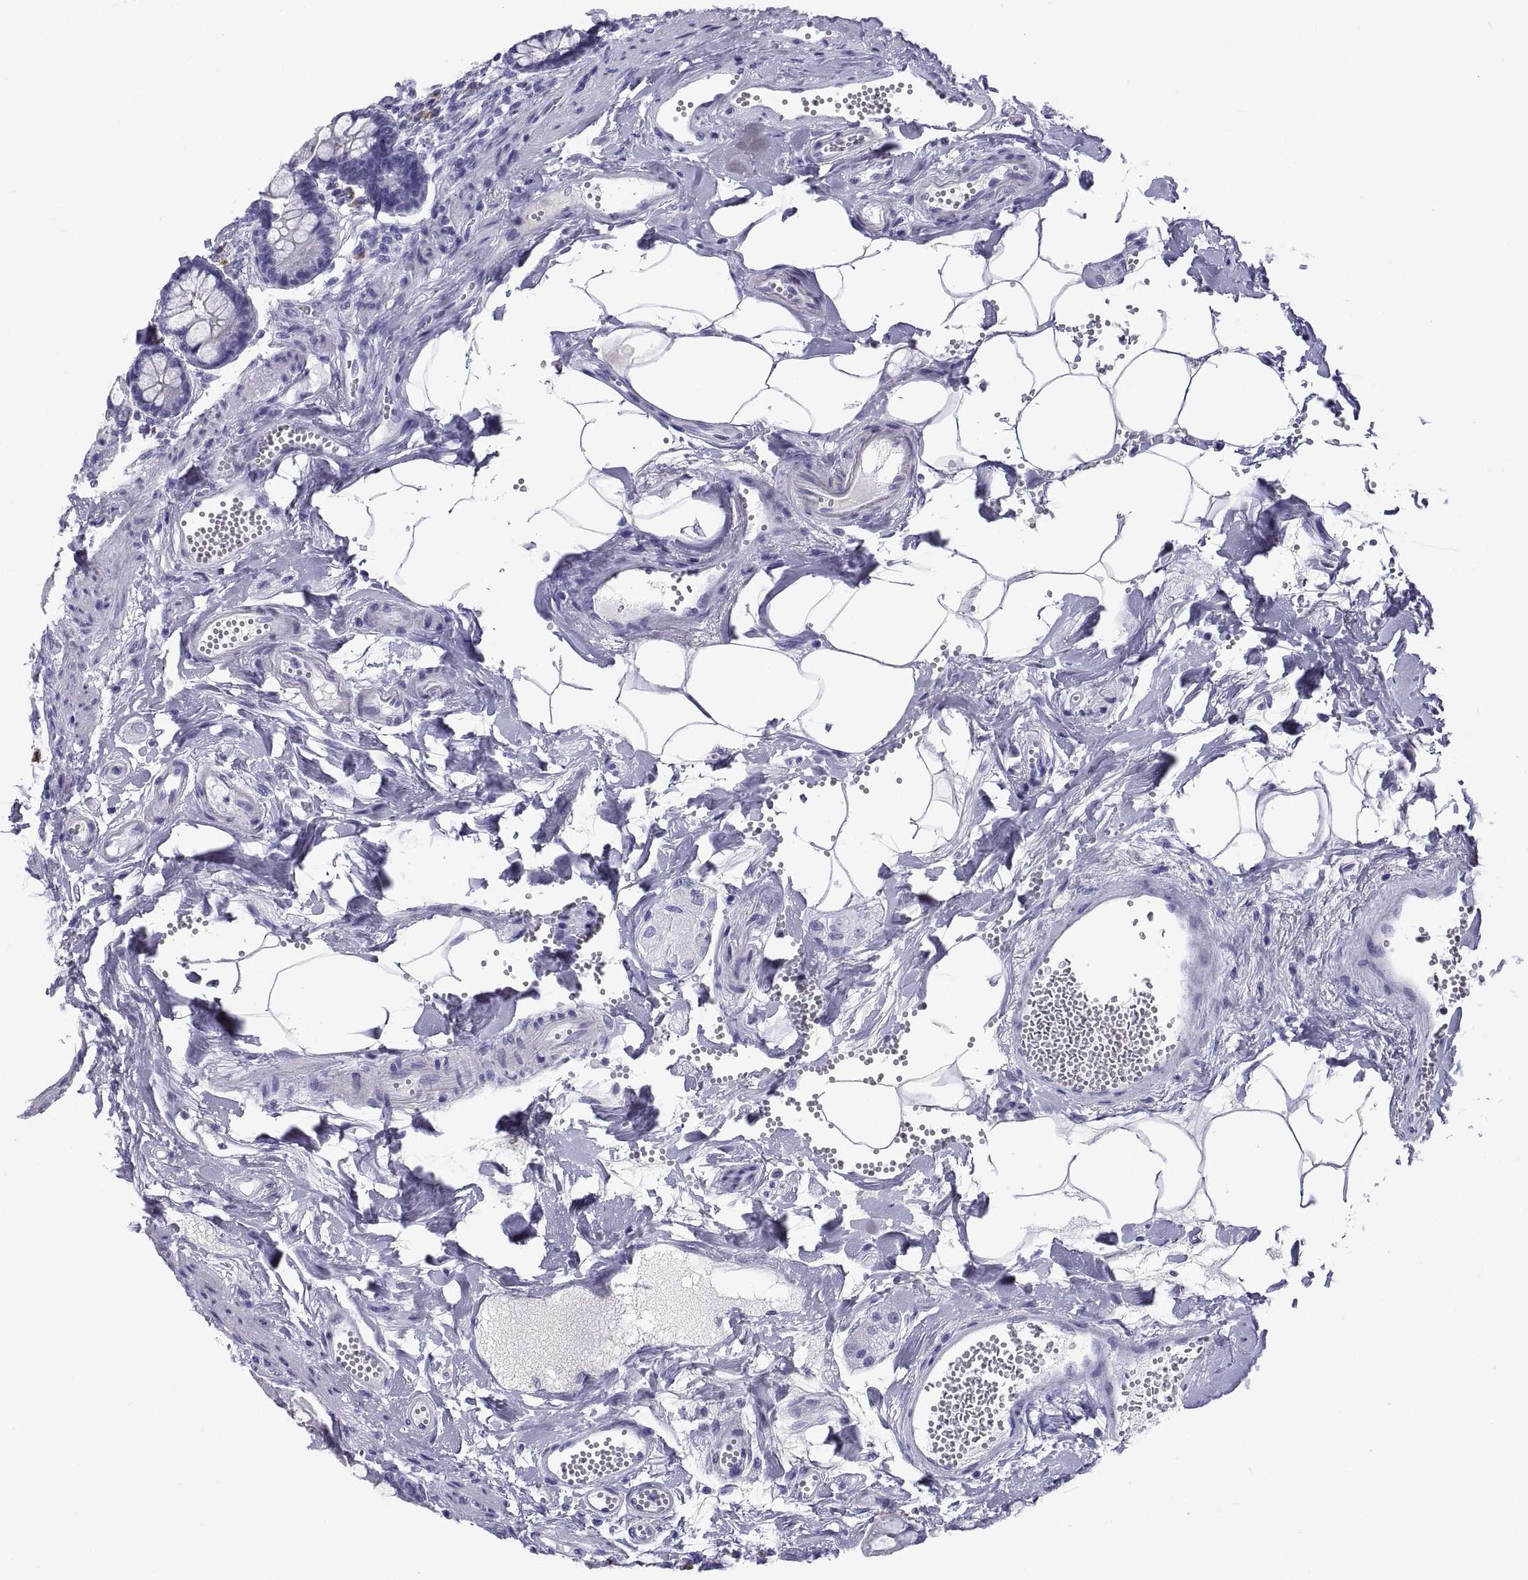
{"staining": {"intensity": "negative", "quantity": "none", "location": "none"}, "tissue": "small intestine", "cell_type": "Glandular cells", "image_type": "normal", "snomed": [{"axis": "morphology", "description": "Normal tissue, NOS"}, {"axis": "topography", "description": "Small intestine"}], "caption": "The micrograph displays no significant expression in glandular cells of small intestine. Brightfield microscopy of immunohistochemistry (IHC) stained with DAB (3,3'-diaminobenzidine) (brown) and hematoxylin (blue), captured at high magnification.", "gene": "CT47A10", "patient": {"sex": "female", "age": 56}}